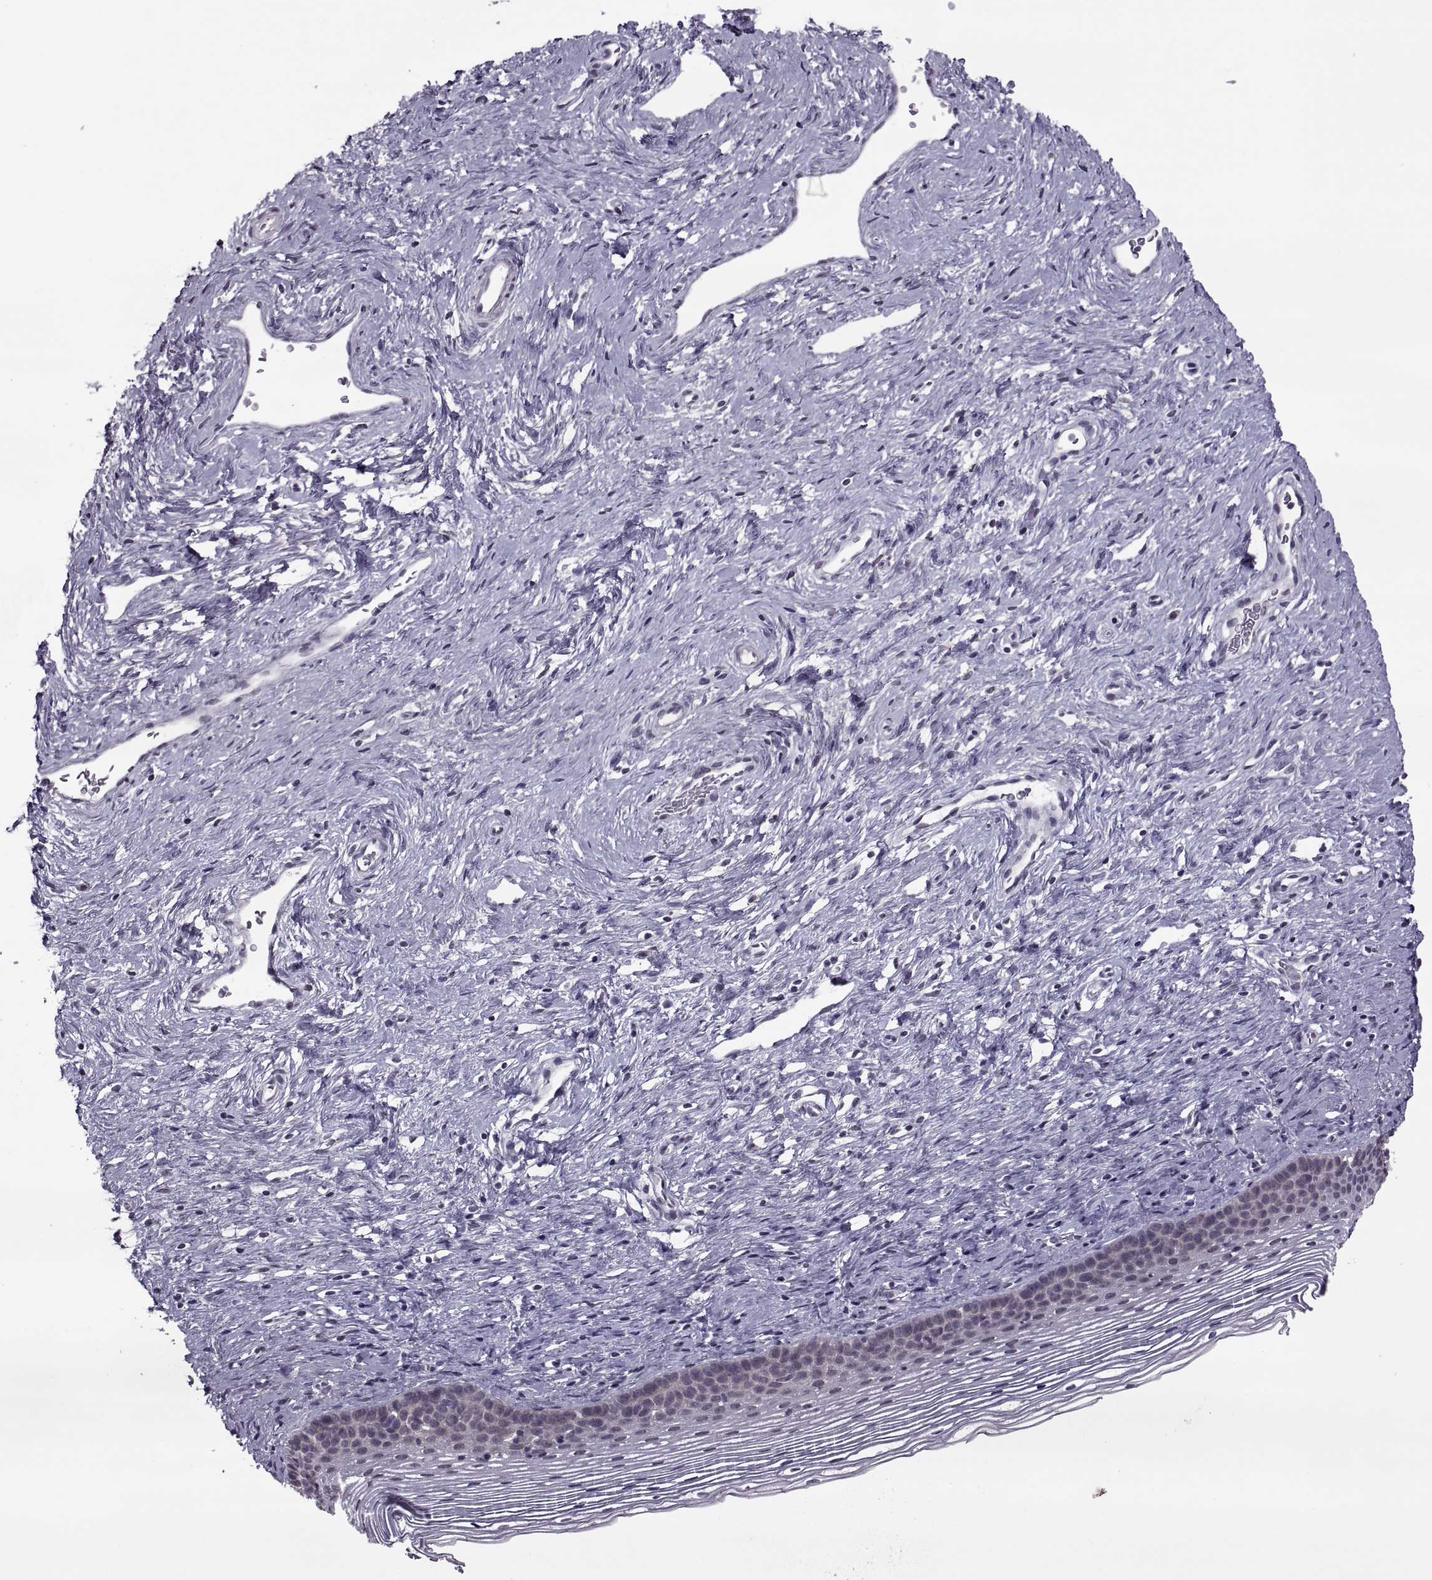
{"staining": {"intensity": "negative", "quantity": "none", "location": "none"}, "tissue": "cervix", "cell_type": "Glandular cells", "image_type": "normal", "snomed": [{"axis": "morphology", "description": "Normal tissue, NOS"}, {"axis": "topography", "description": "Cervix"}], "caption": "DAB (3,3'-diaminobenzidine) immunohistochemical staining of normal cervix demonstrates no significant staining in glandular cells. (Brightfield microscopy of DAB immunohistochemistry at high magnification).", "gene": "OTP", "patient": {"sex": "female", "age": 39}}